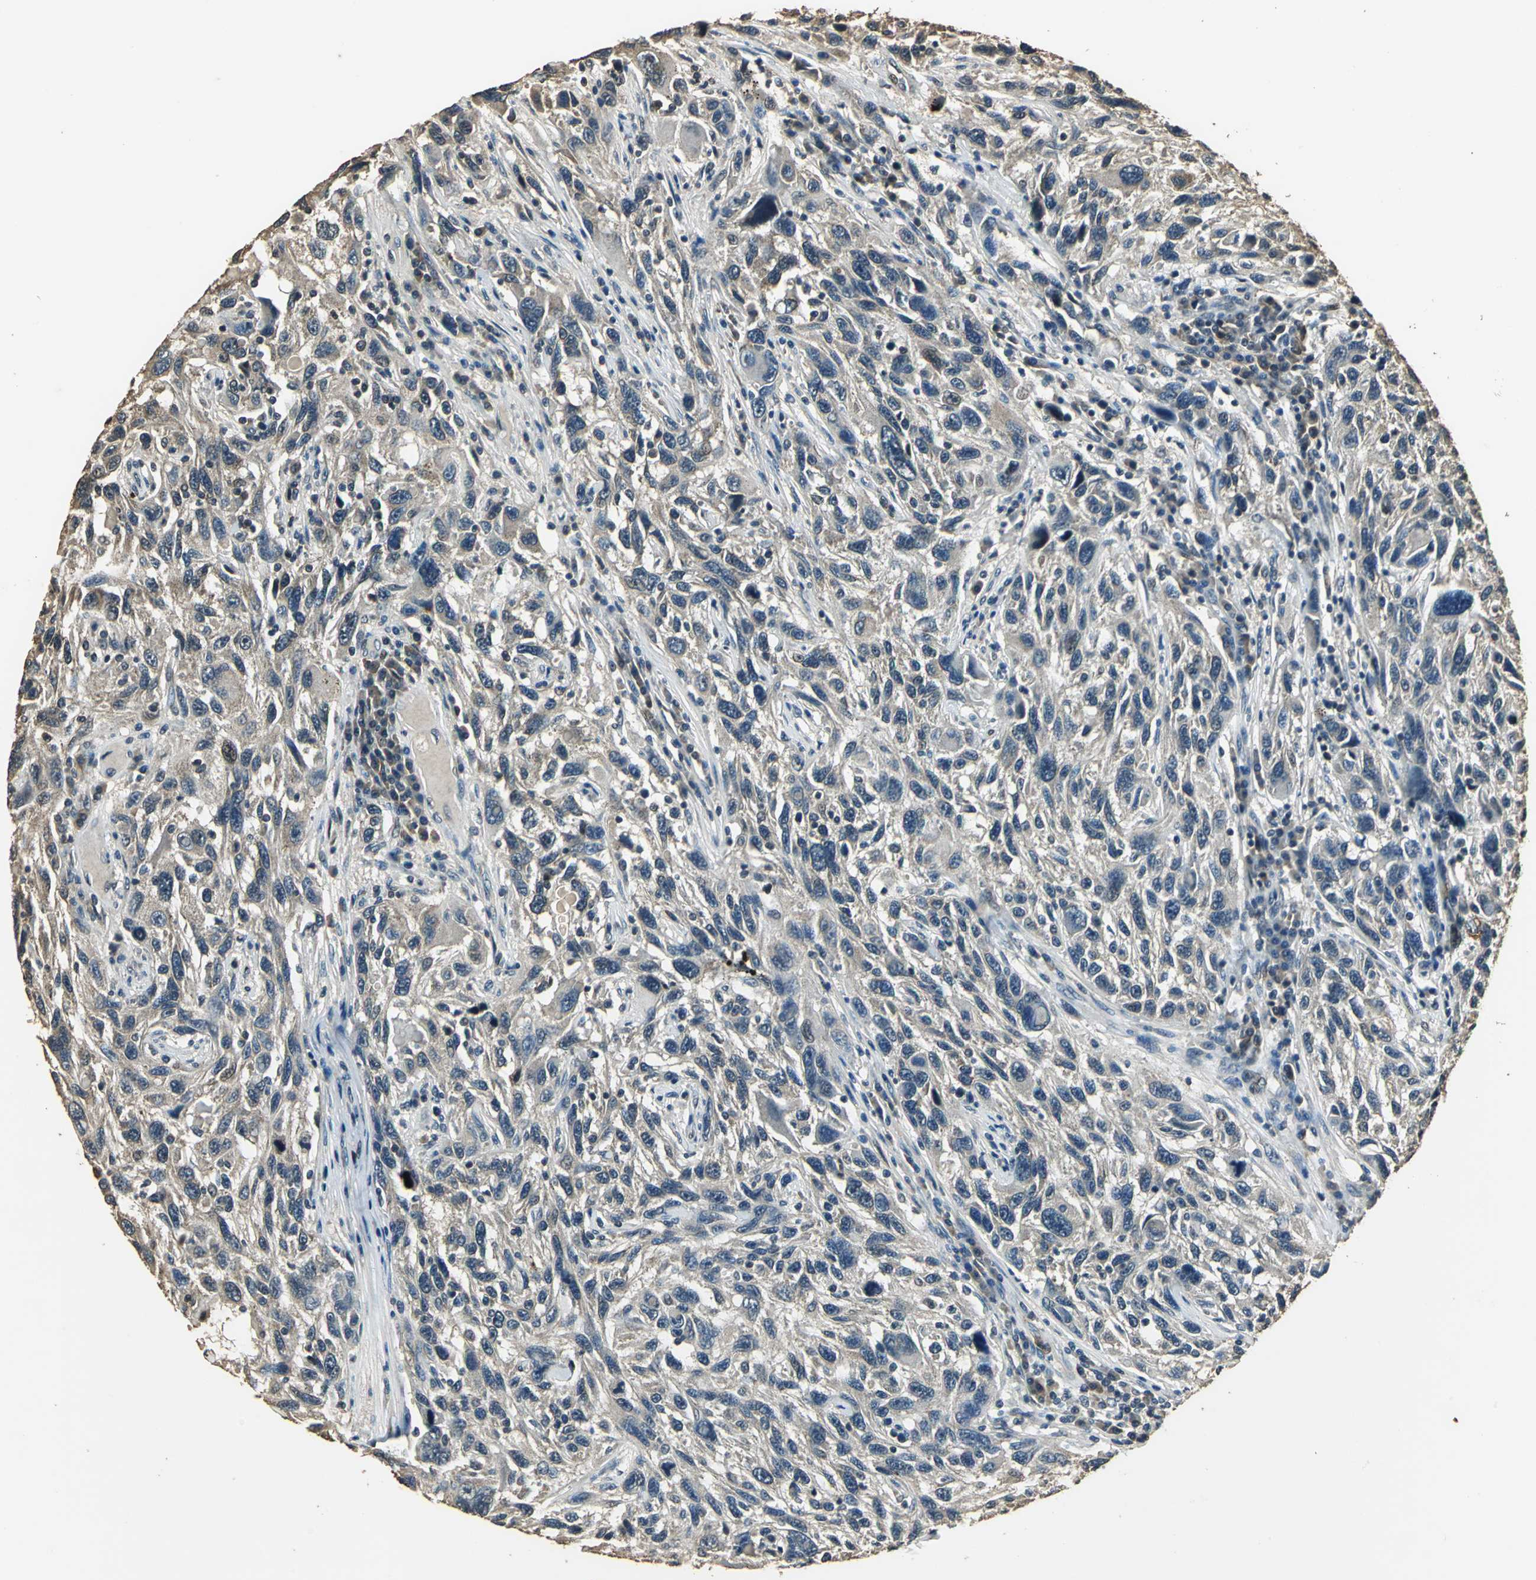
{"staining": {"intensity": "weak", "quantity": ">75%", "location": "cytoplasmic/membranous"}, "tissue": "melanoma", "cell_type": "Tumor cells", "image_type": "cancer", "snomed": [{"axis": "morphology", "description": "Malignant melanoma, NOS"}, {"axis": "topography", "description": "Skin"}], "caption": "IHC histopathology image of neoplastic tissue: human malignant melanoma stained using immunohistochemistry displays low levels of weak protein expression localized specifically in the cytoplasmic/membranous of tumor cells, appearing as a cytoplasmic/membranous brown color.", "gene": "TMPRSS4", "patient": {"sex": "male", "age": 53}}